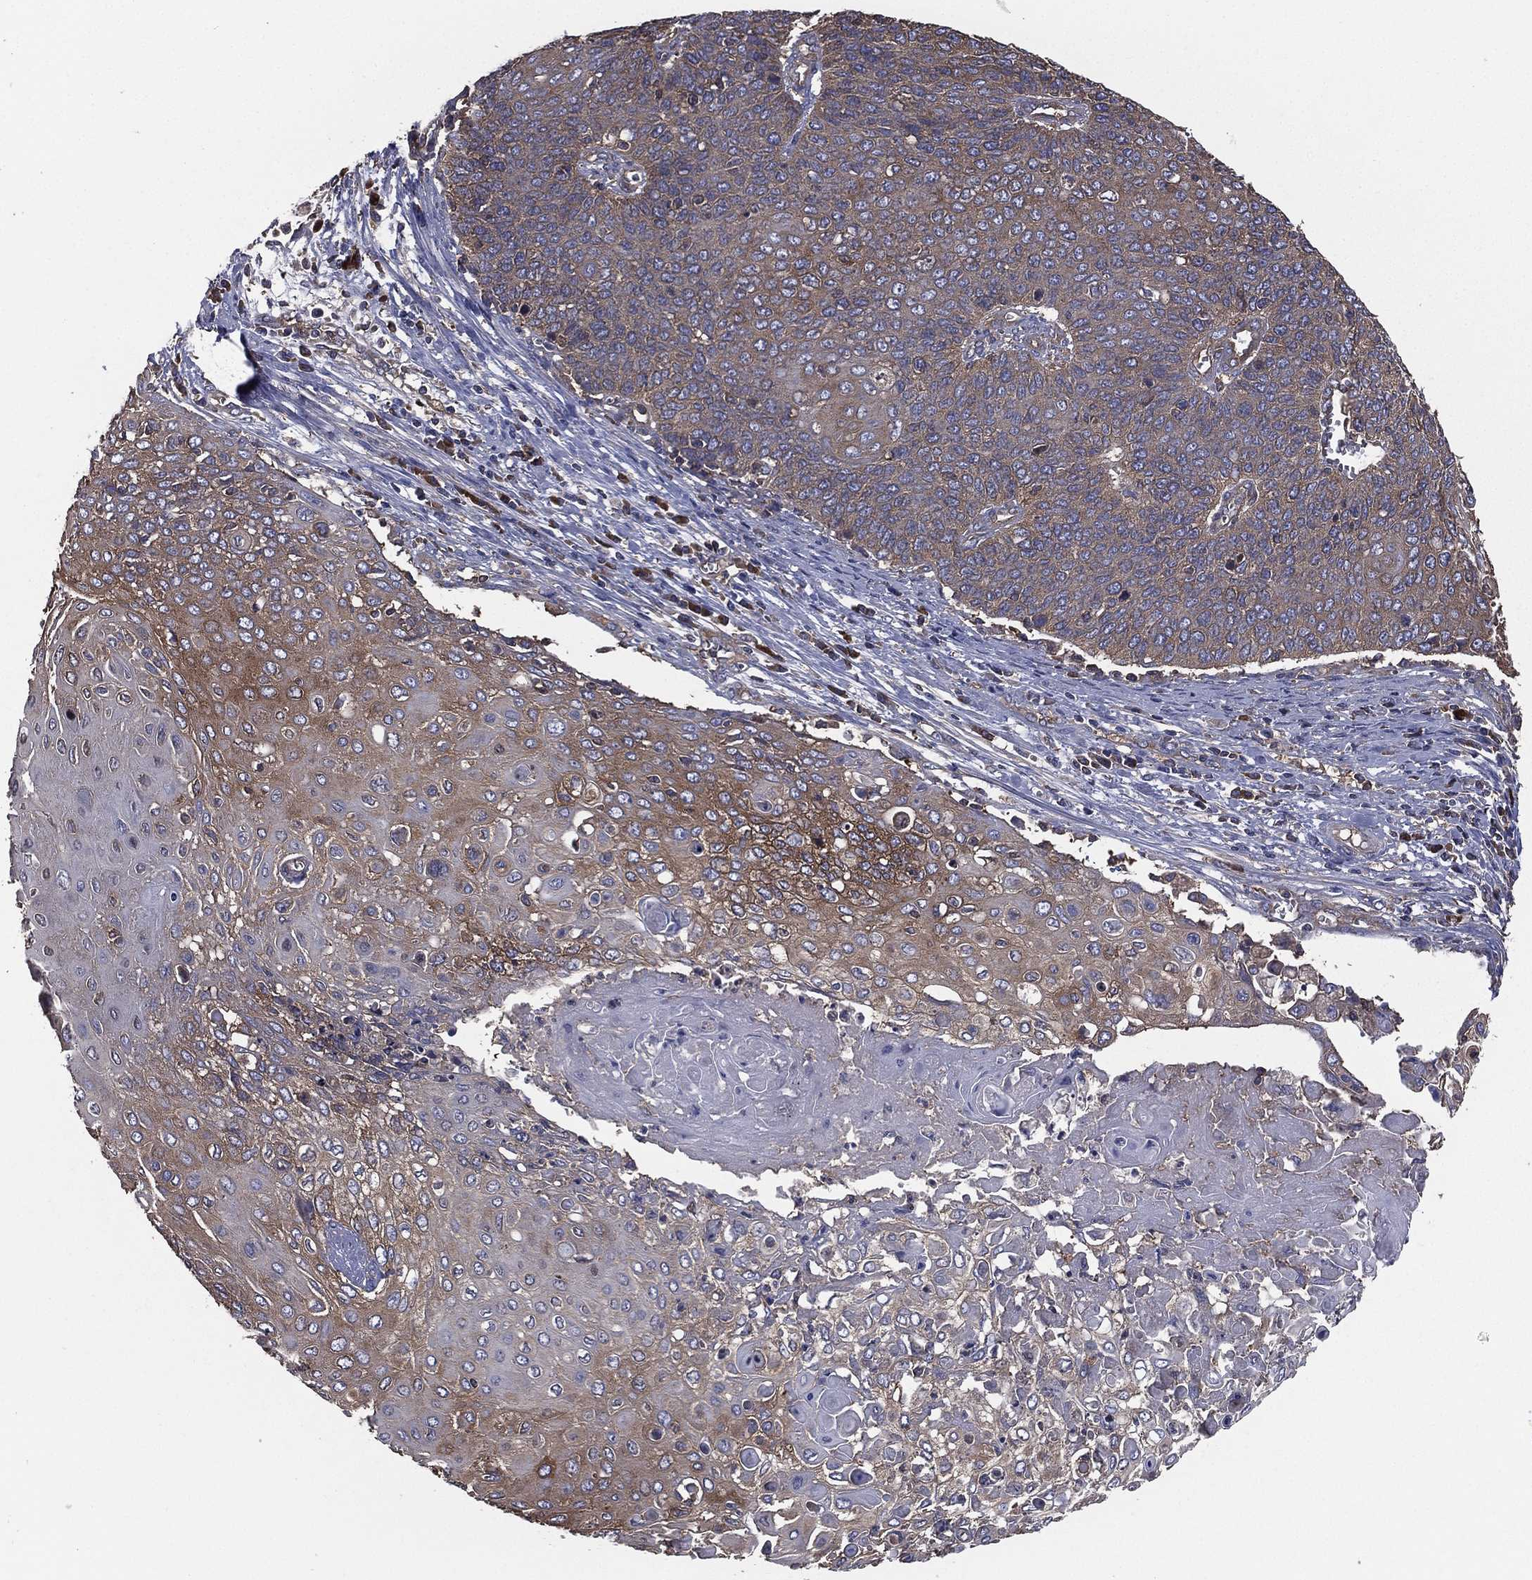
{"staining": {"intensity": "moderate", "quantity": "25%-75%", "location": "cytoplasmic/membranous"}, "tissue": "cervical cancer", "cell_type": "Tumor cells", "image_type": "cancer", "snomed": [{"axis": "morphology", "description": "Squamous cell carcinoma, NOS"}, {"axis": "topography", "description": "Cervix"}], "caption": "A brown stain labels moderate cytoplasmic/membranous staining of a protein in cervical squamous cell carcinoma tumor cells.", "gene": "SARS1", "patient": {"sex": "female", "age": 39}}